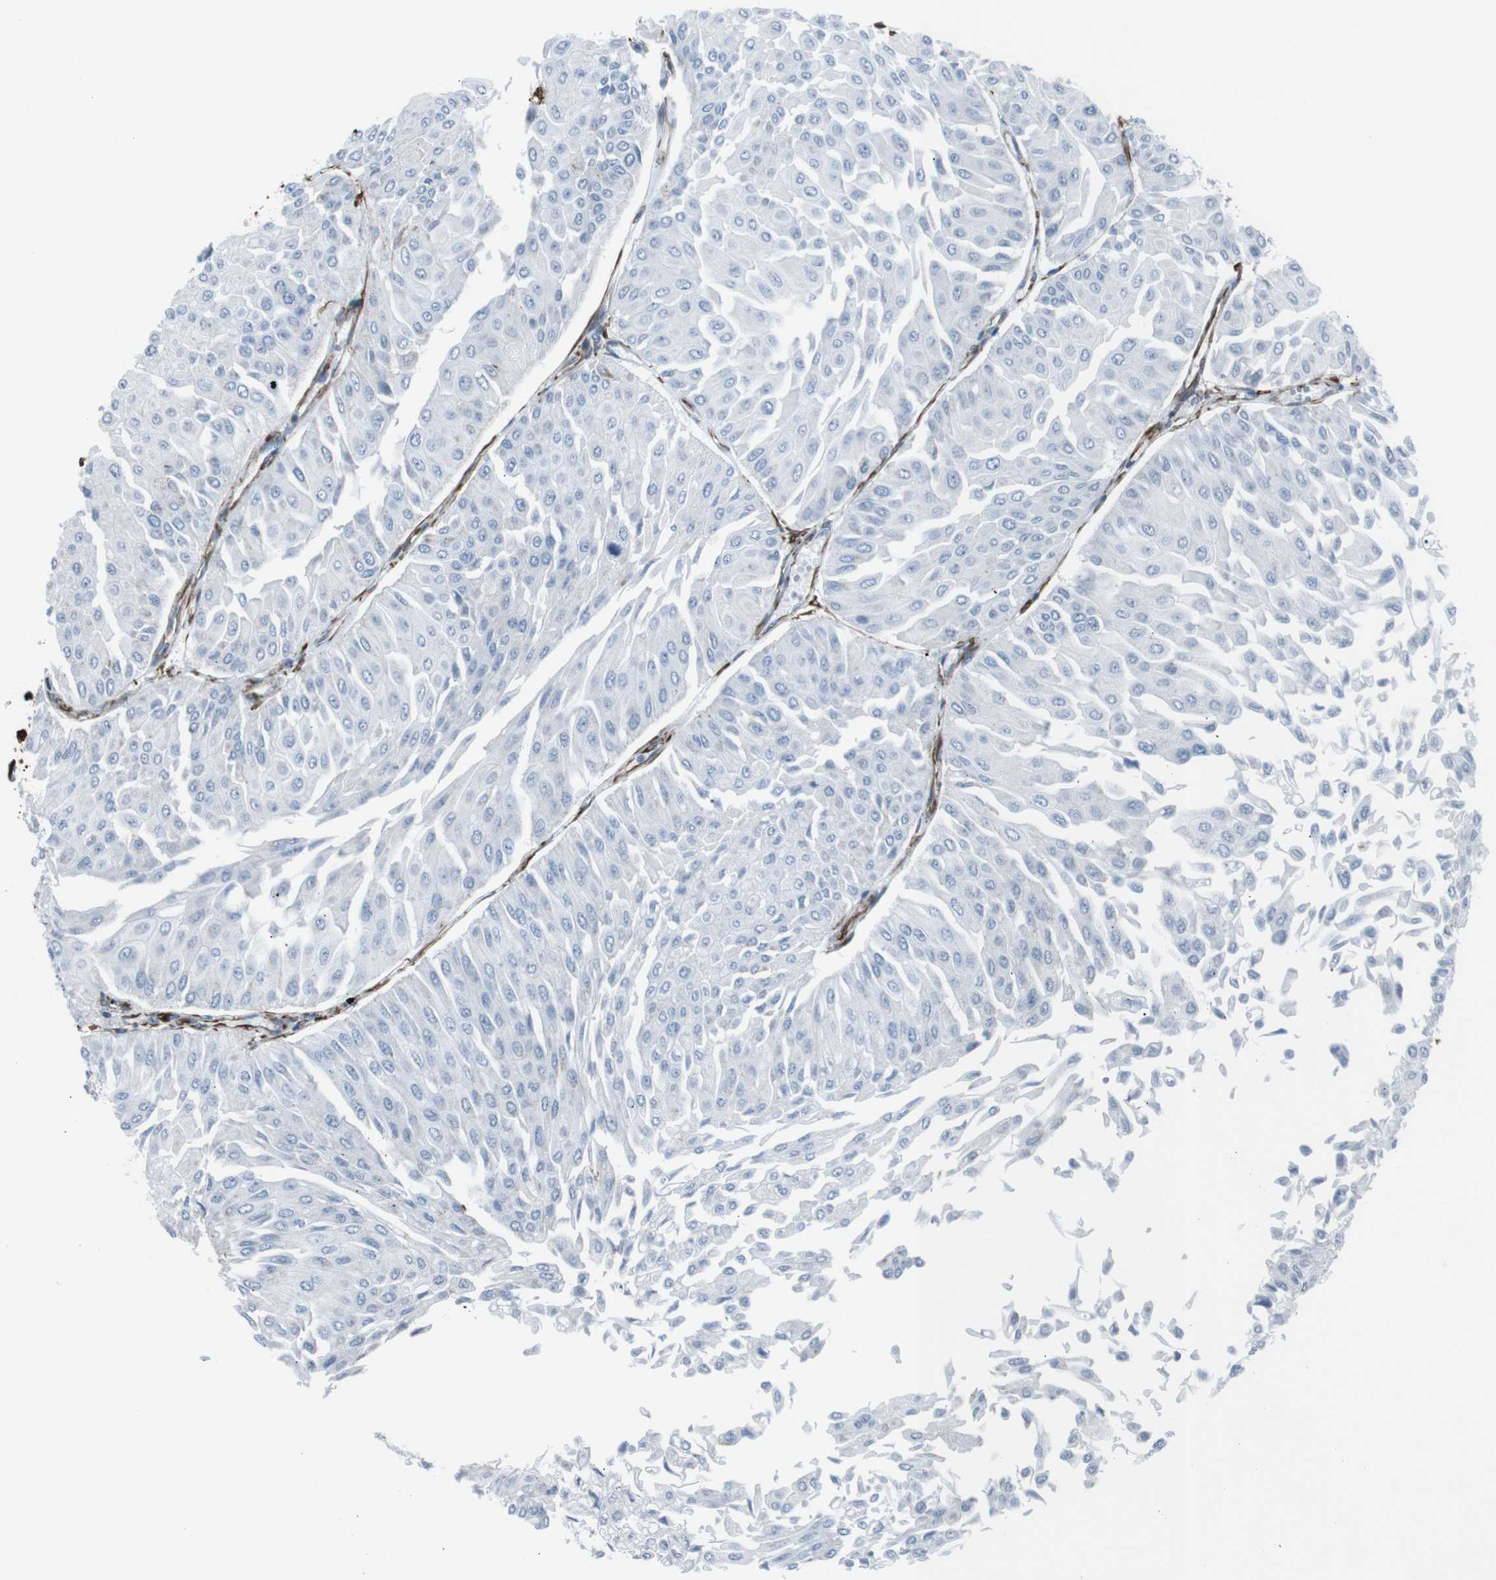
{"staining": {"intensity": "negative", "quantity": "none", "location": "none"}, "tissue": "urothelial cancer", "cell_type": "Tumor cells", "image_type": "cancer", "snomed": [{"axis": "morphology", "description": "Urothelial carcinoma, Low grade"}, {"axis": "topography", "description": "Urinary bladder"}], "caption": "This is an immunohistochemistry micrograph of human urothelial cancer. There is no expression in tumor cells.", "gene": "ZDHHC6", "patient": {"sex": "male", "age": 67}}